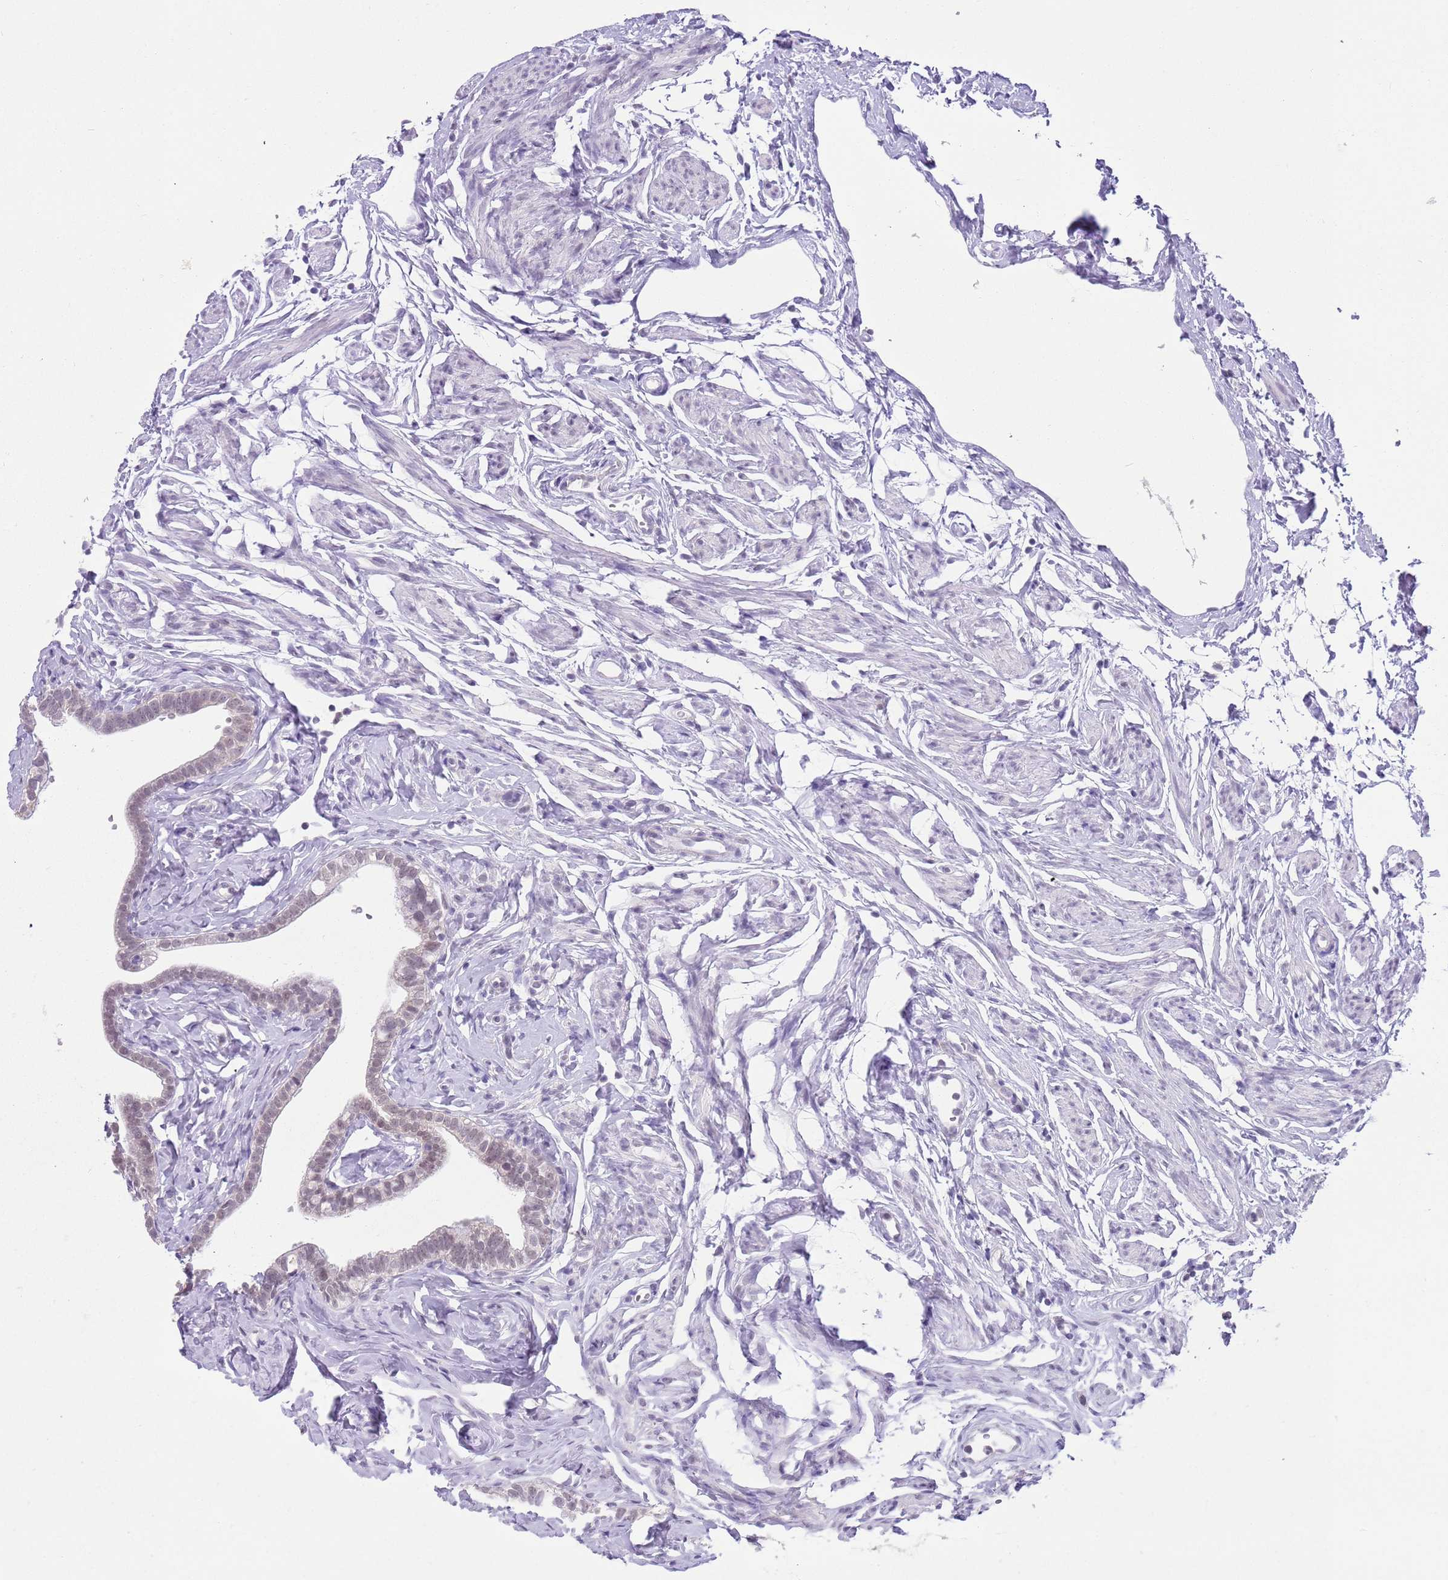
{"staining": {"intensity": "weak", "quantity": ">75%", "location": "nuclear"}, "tissue": "fallopian tube", "cell_type": "Glandular cells", "image_type": "normal", "snomed": [{"axis": "morphology", "description": "Normal tissue, NOS"}, {"axis": "topography", "description": "Fallopian tube"}], "caption": "Fallopian tube stained with IHC shows weak nuclear expression in about >75% of glandular cells.", "gene": "SEPHS2", "patient": {"sex": "female", "age": 66}}